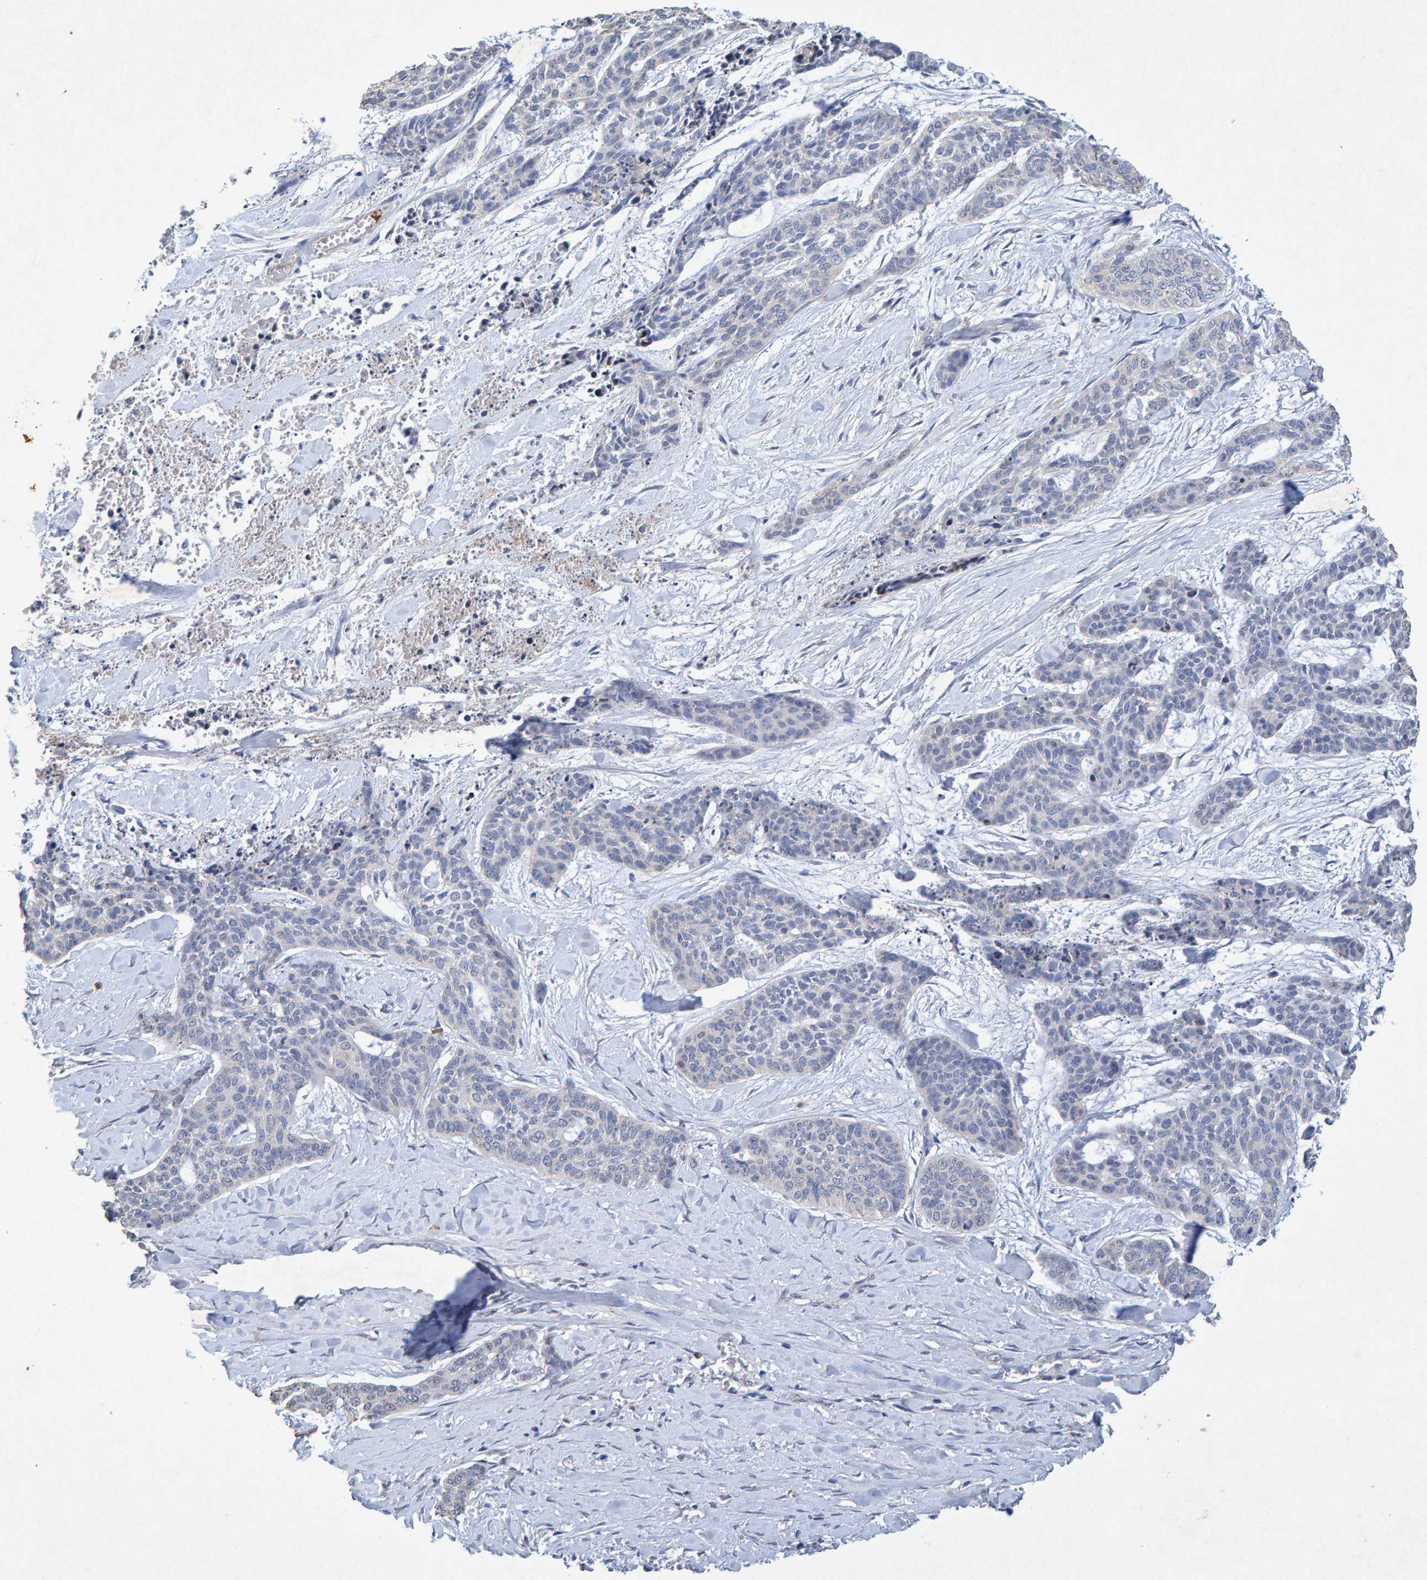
{"staining": {"intensity": "negative", "quantity": "none", "location": "none"}, "tissue": "skin cancer", "cell_type": "Tumor cells", "image_type": "cancer", "snomed": [{"axis": "morphology", "description": "Basal cell carcinoma"}, {"axis": "topography", "description": "Skin"}], "caption": "Human skin cancer stained for a protein using immunohistochemistry (IHC) displays no expression in tumor cells.", "gene": "CTH", "patient": {"sex": "female", "age": 64}}